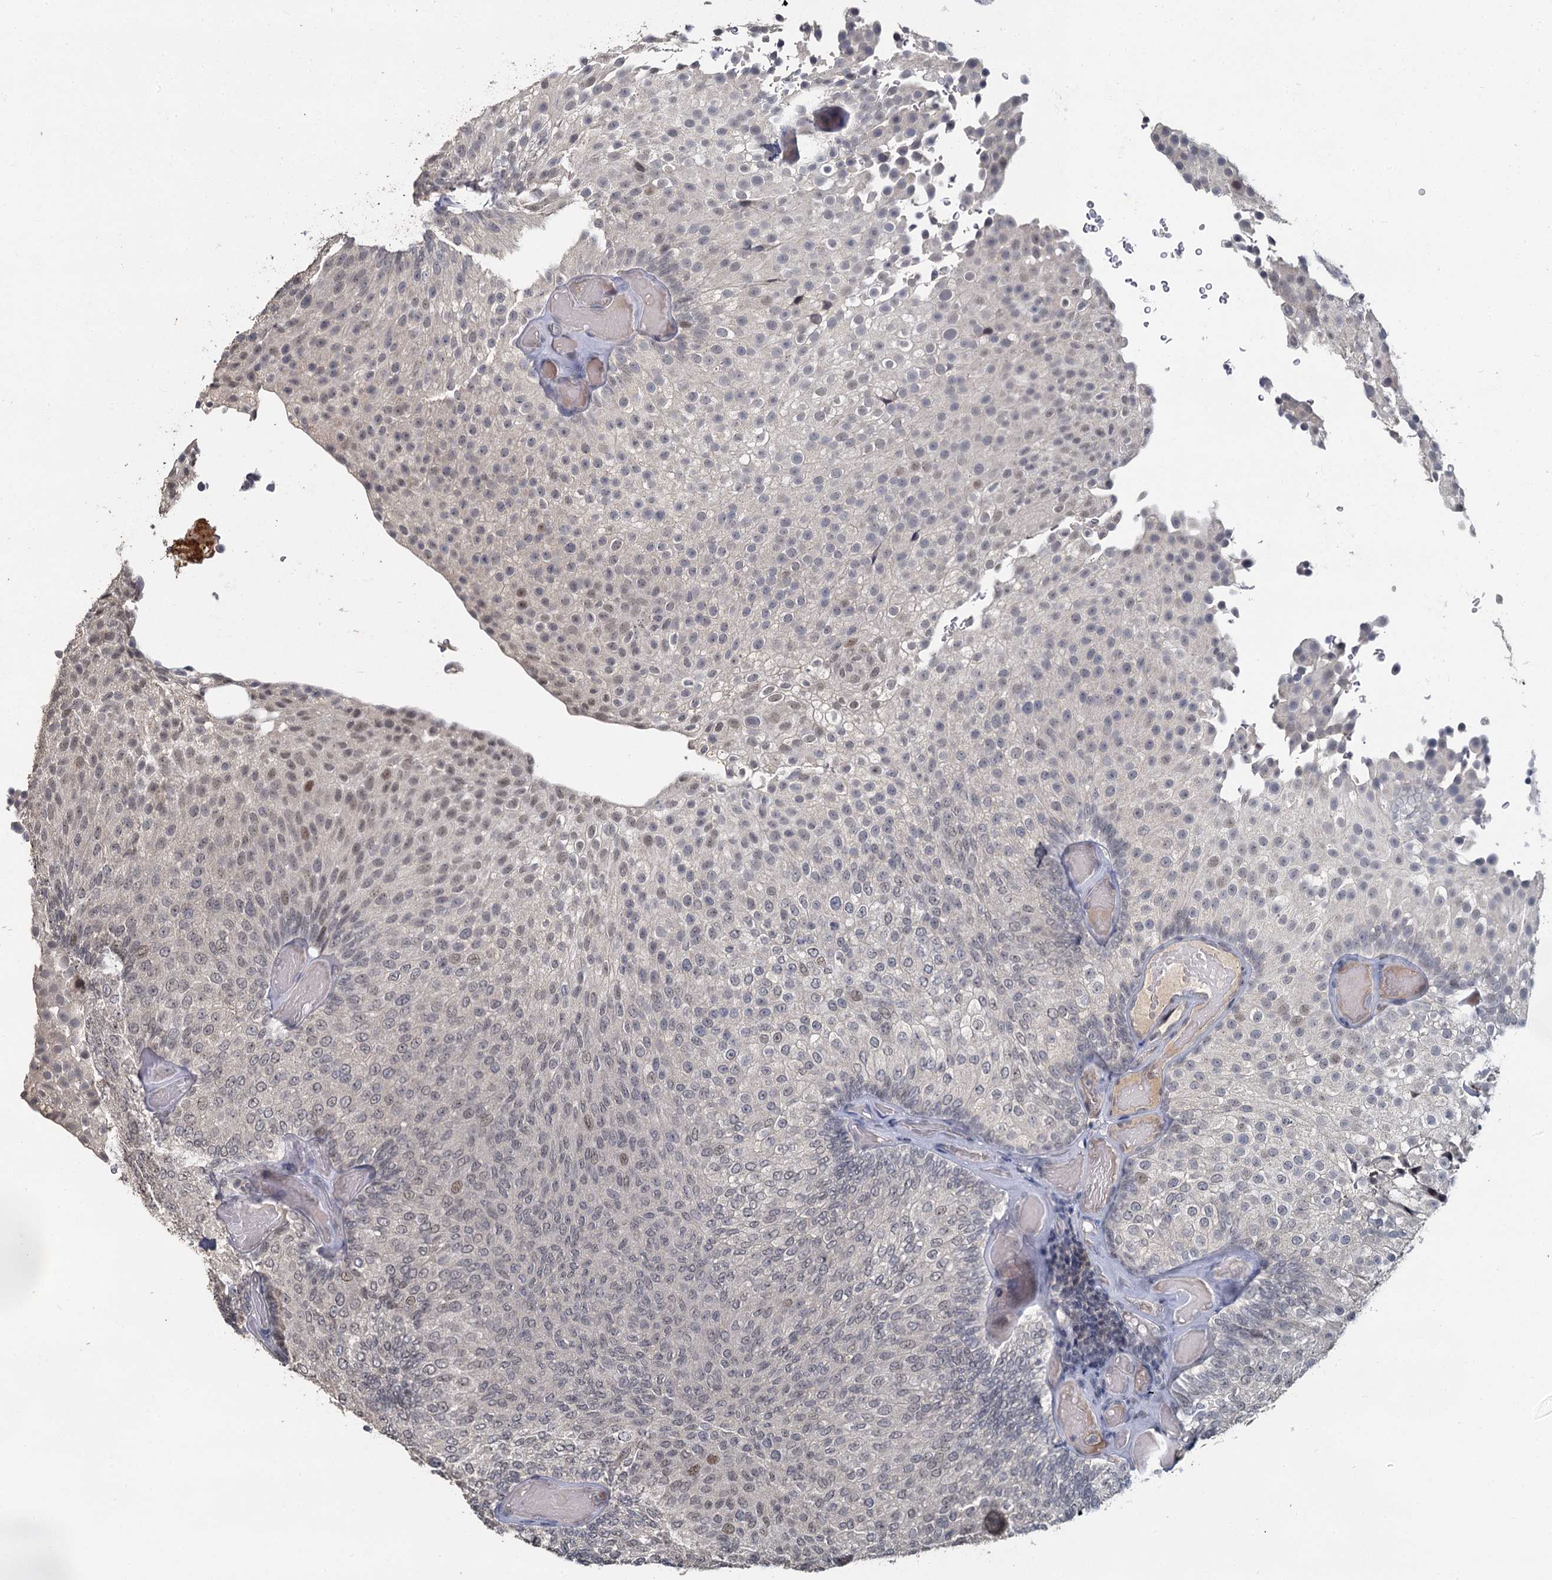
{"staining": {"intensity": "weak", "quantity": "<25%", "location": "nuclear"}, "tissue": "urothelial cancer", "cell_type": "Tumor cells", "image_type": "cancer", "snomed": [{"axis": "morphology", "description": "Urothelial carcinoma, Low grade"}, {"axis": "topography", "description": "Urinary bladder"}], "caption": "Immunohistochemical staining of urothelial carcinoma (low-grade) demonstrates no significant positivity in tumor cells. (DAB immunohistochemistry, high magnification).", "gene": "MUCL1", "patient": {"sex": "male", "age": 78}}